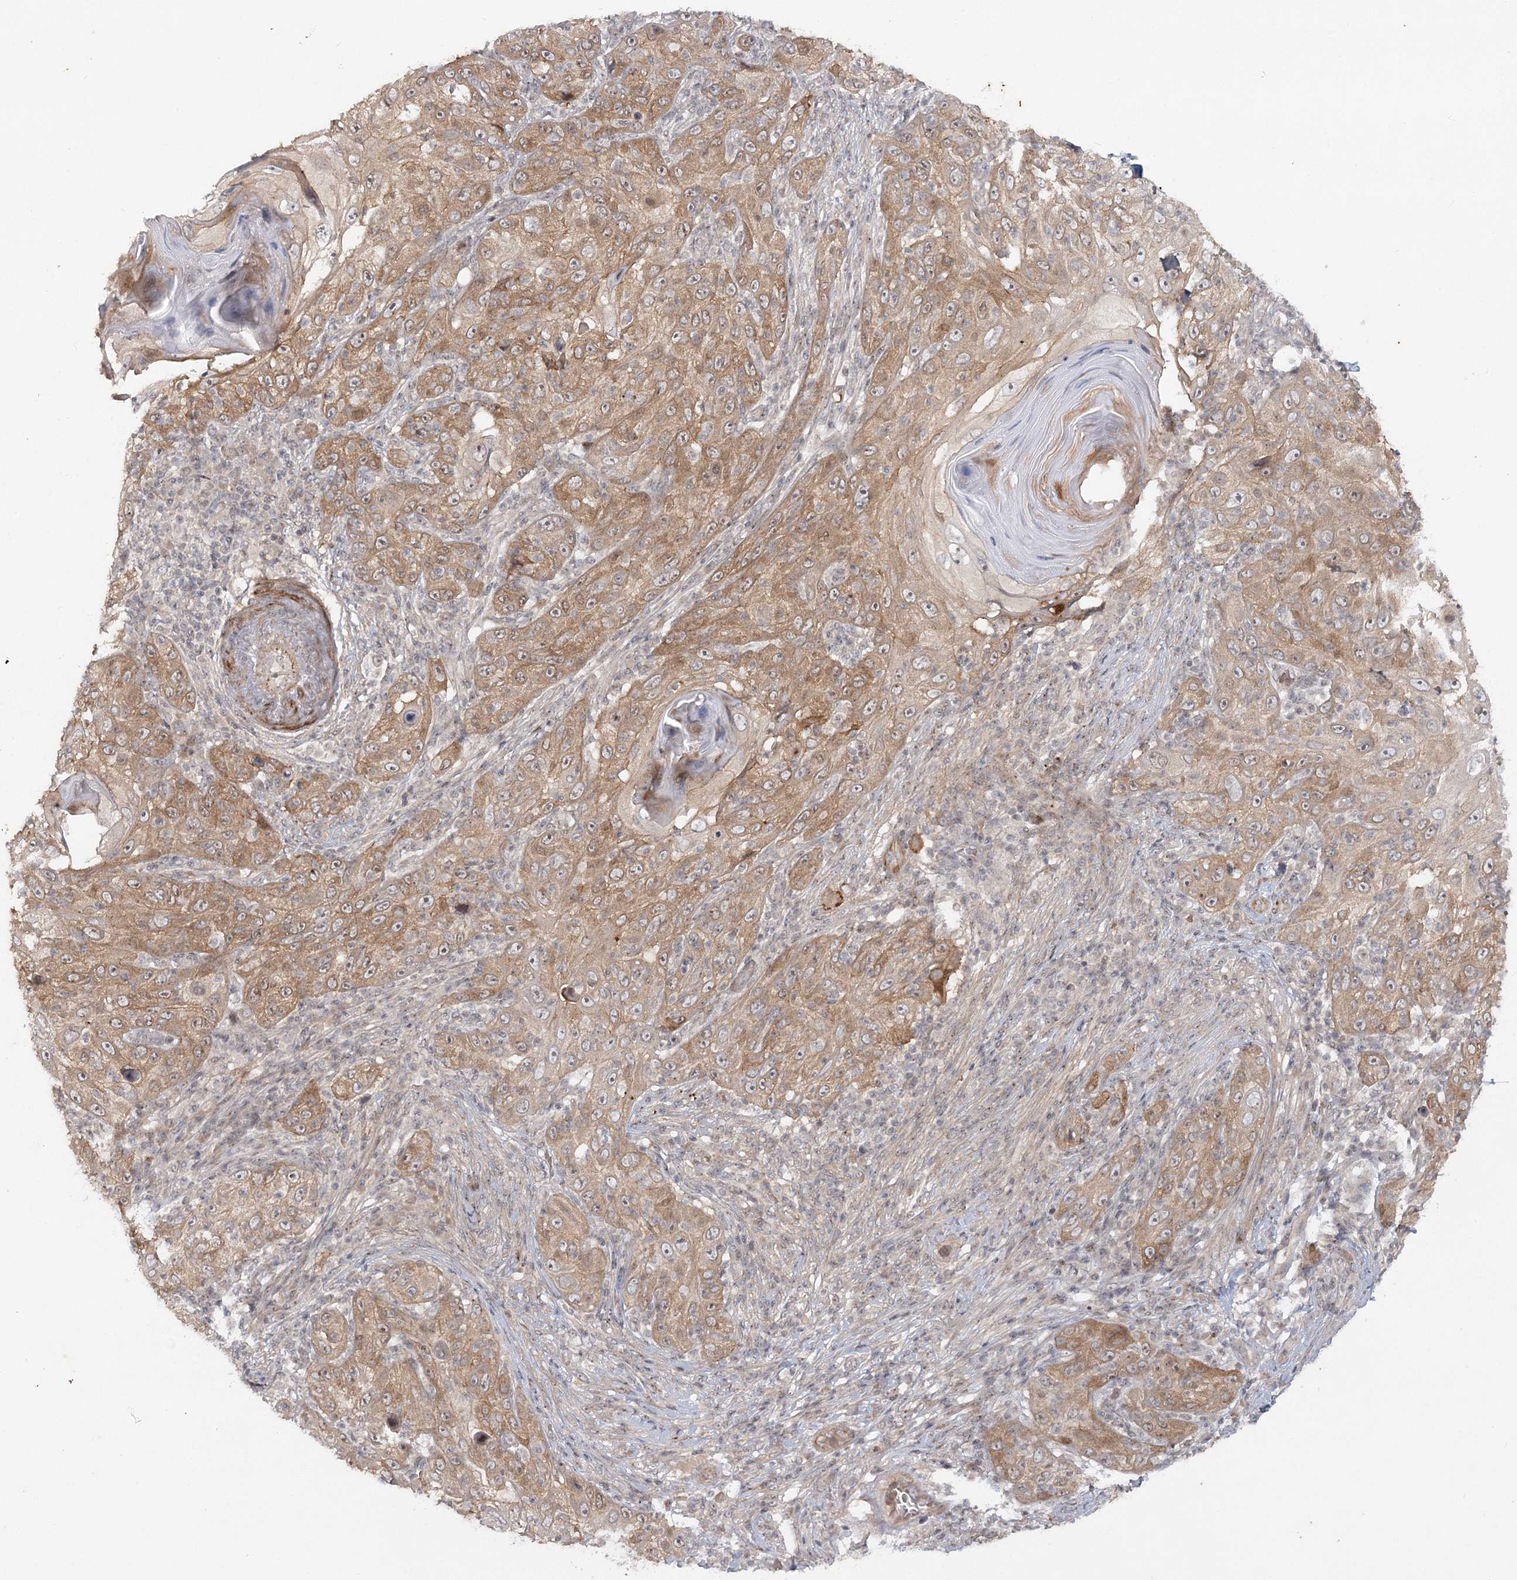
{"staining": {"intensity": "moderate", "quantity": ">75%", "location": "cytoplasmic/membranous"}, "tissue": "skin cancer", "cell_type": "Tumor cells", "image_type": "cancer", "snomed": [{"axis": "morphology", "description": "Squamous cell carcinoma, NOS"}, {"axis": "topography", "description": "Skin"}], "caption": "High-power microscopy captured an immunohistochemistry (IHC) image of skin cancer, revealing moderate cytoplasmic/membranous expression in approximately >75% of tumor cells.", "gene": "SH2D3A", "patient": {"sex": "female", "age": 88}}